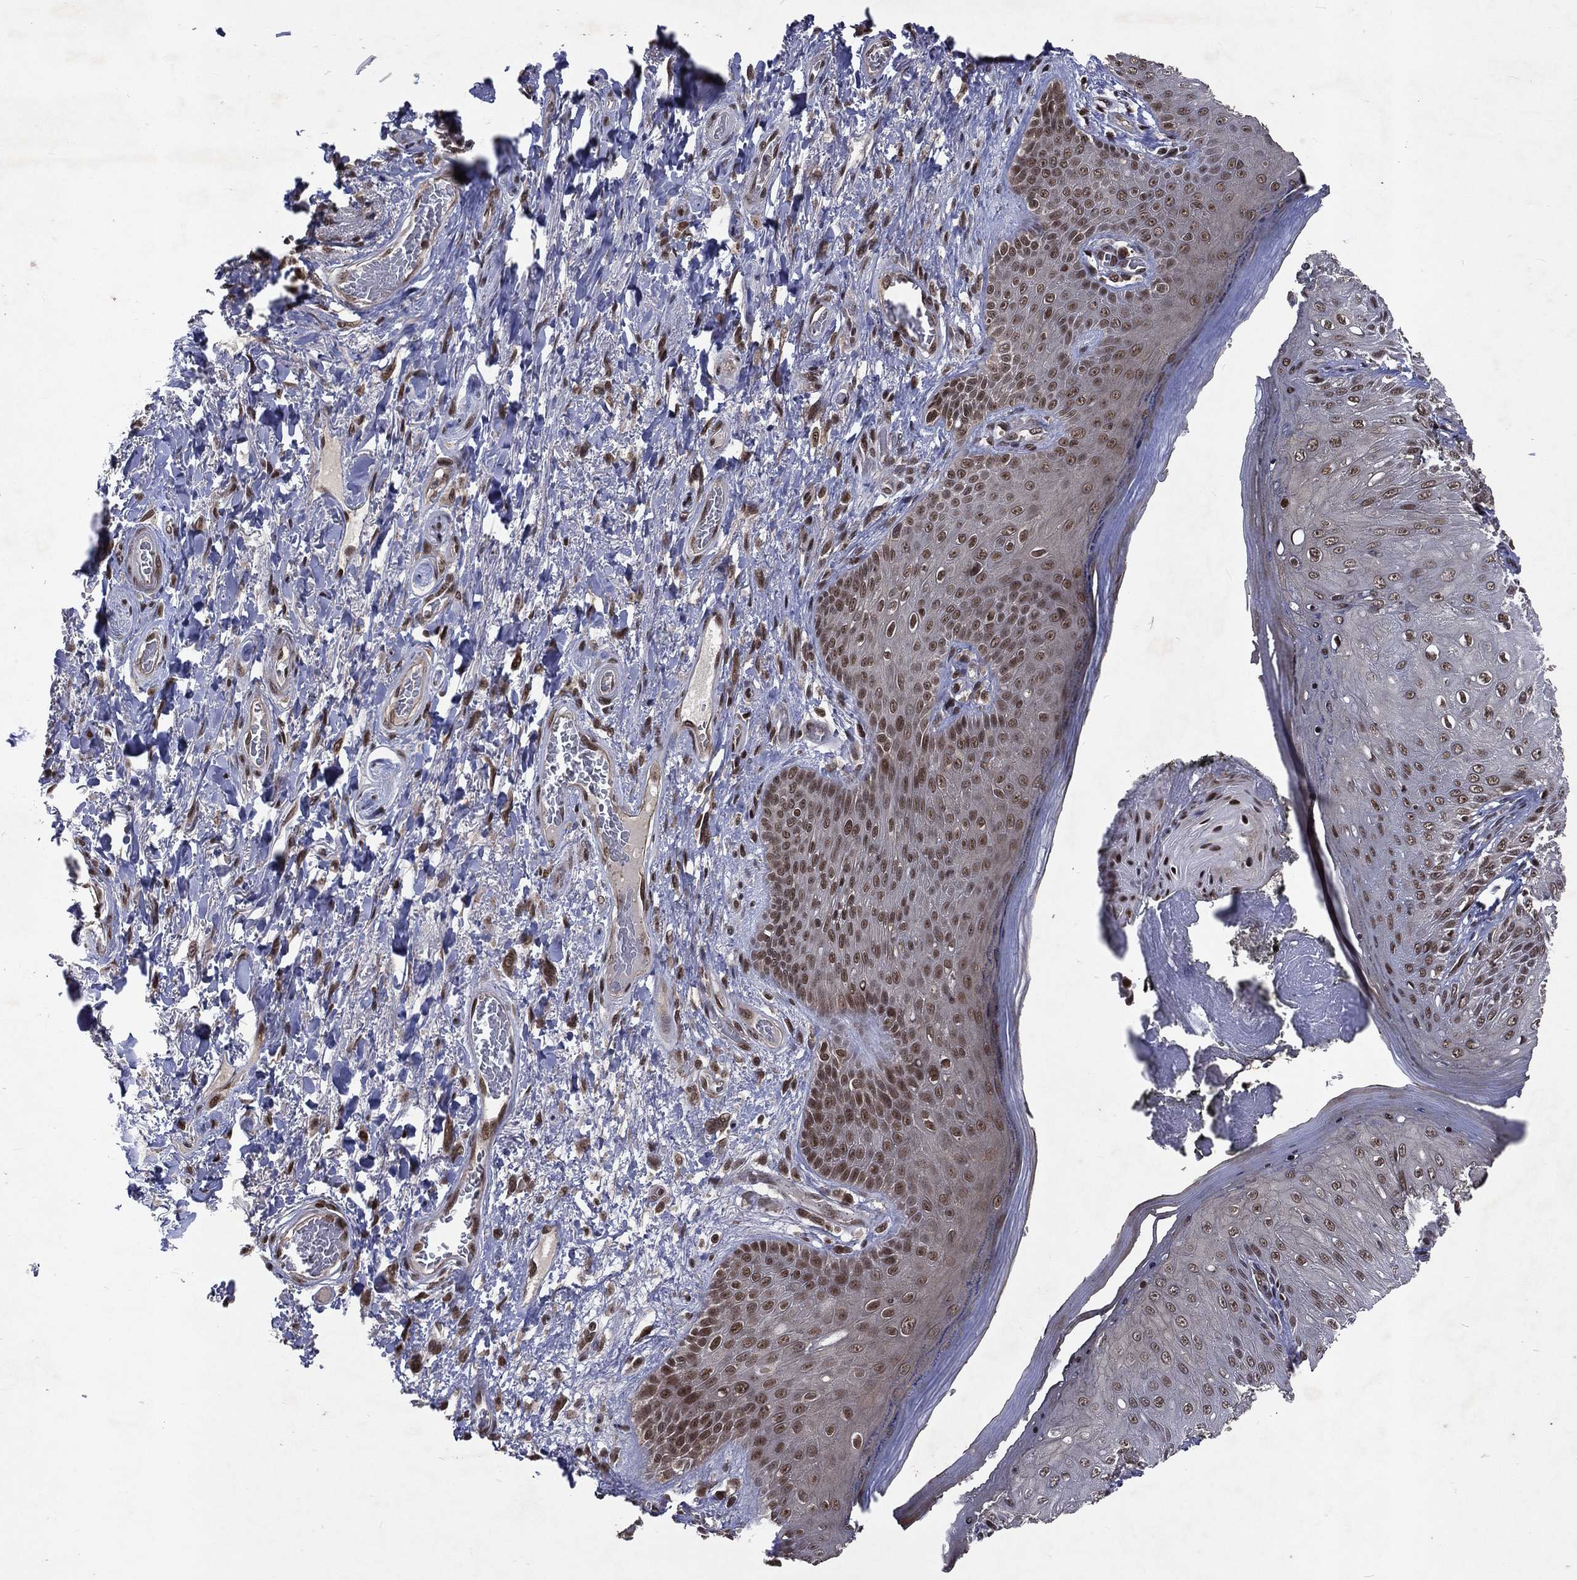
{"staining": {"intensity": "moderate", "quantity": ">75%", "location": "nuclear"}, "tissue": "skin", "cell_type": "Epidermal cells", "image_type": "normal", "snomed": [{"axis": "morphology", "description": "Normal tissue, NOS"}, {"axis": "morphology", "description": "Adenocarcinoma, NOS"}, {"axis": "topography", "description": "Rectum"}, {"axis": "topography", "description": "Anal"}], "caption": "Moderate nuclear expression is present in about >75% of epidermal cells in benign skin. (DAB (3,3'-diaminobenzidine) IHC with brightfield microscopy, high magnification).", "gene": "DMAP1", "patient": {"sex": "female", "age": 68}}